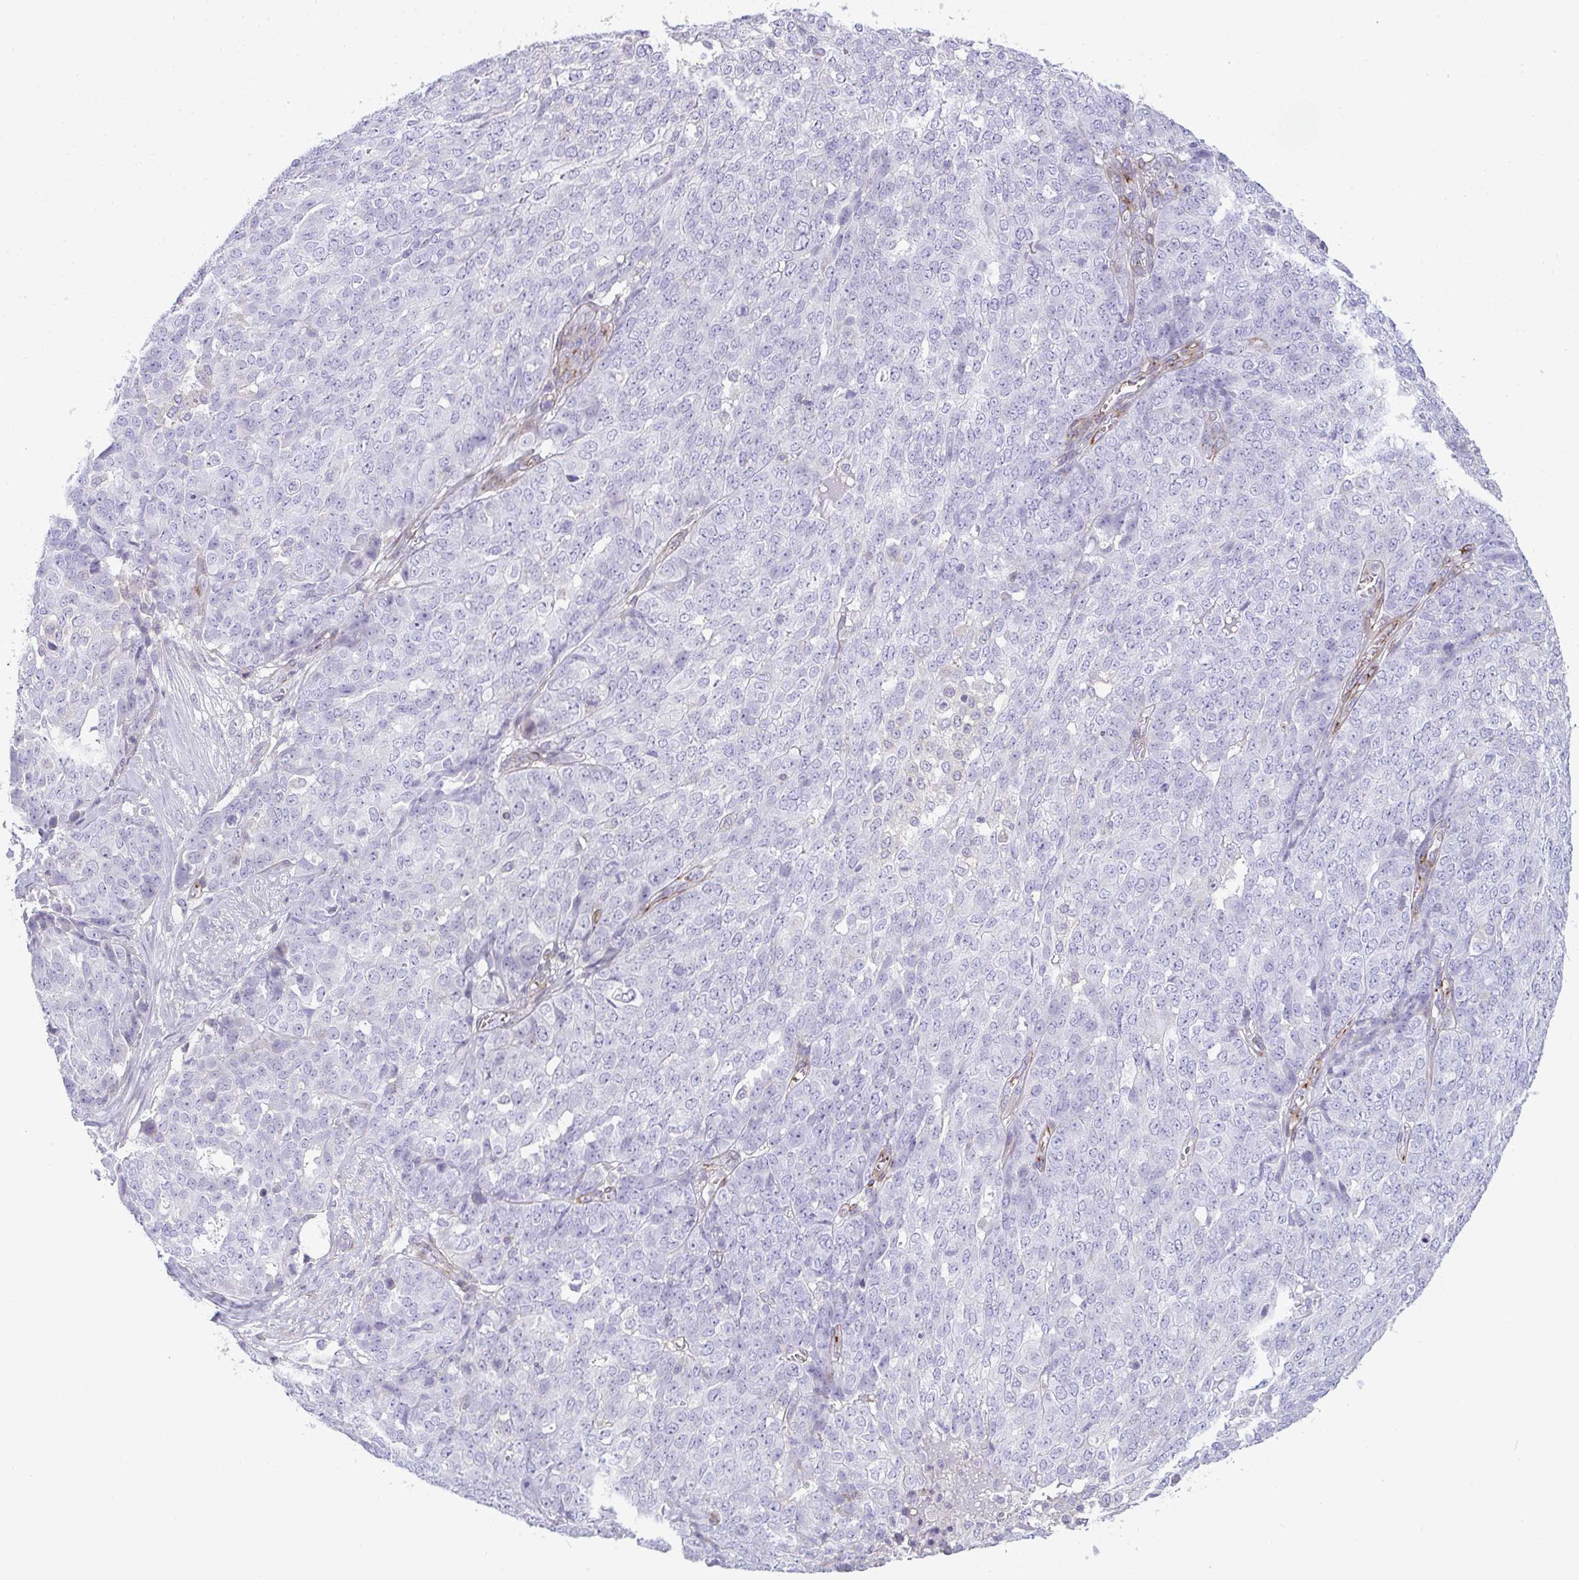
{"staining": {"intensity": "negative", "quantity": "none", "location": "none"}, "tissue": "ovarian cancer", "cell_type": "Tumor cells", "image_type": "cancer", "snomed": [{"axis": "morphology", "description": "Cystadenocarcinoma, serous, NOS"}, {"axis": "topography", "description": "Soft tissue"}, {"axis": "topography", "description": "Ovary"}], "caption": "Human serous cystadenocarcinoma (ovarian) stained for a protein using immunohistochemistry (IHC) shows no expression in tumor cells.", "gene": "CDRT15", "patient": {"sex": "female", "age": 57}}